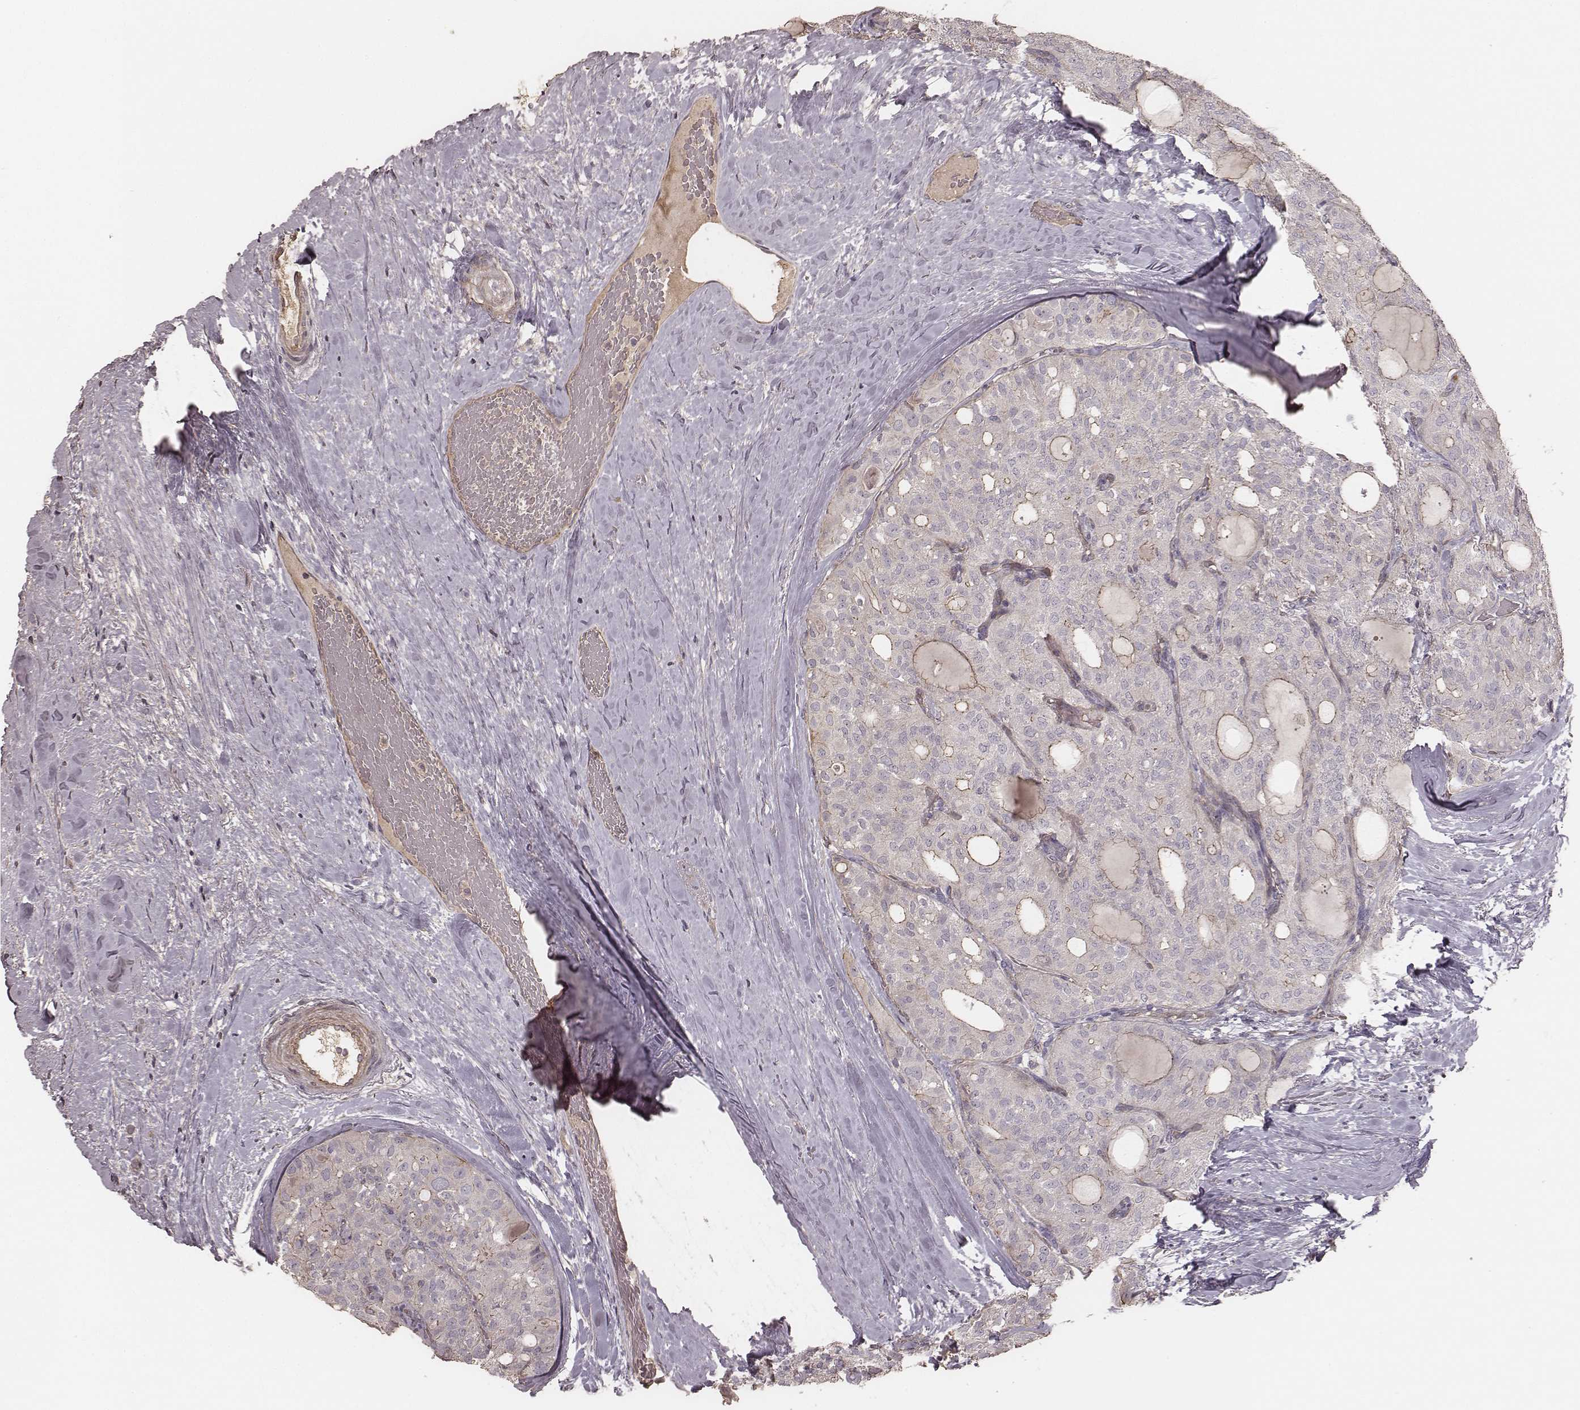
{"staining": {"intensity": "moderate", "quantity": "<25%", "location": "cytoplasmic/membranous"}, "tissue": "thyroid cancer", "cell_type": "Tumor cells", "image_type": "cancer", "snomed": [{"axis": "morphology", "description": "Follicular adenoma carcinoma, NOS"}, {"axis": "topography", "description": "Thyroid gland"}], "caption": "Immunohistochemistry (IHC) image of neoplastic tissue: thyroid cancer stained using IHC demonstrates low levels of moderate protein expression localized specifically in the cytoplasmic/membranous of tumor cells, appearing as a cytoplasmic/membranous brown color.", "gene": "OTOGL", "patient": {"sex": "male", "age": 75}}